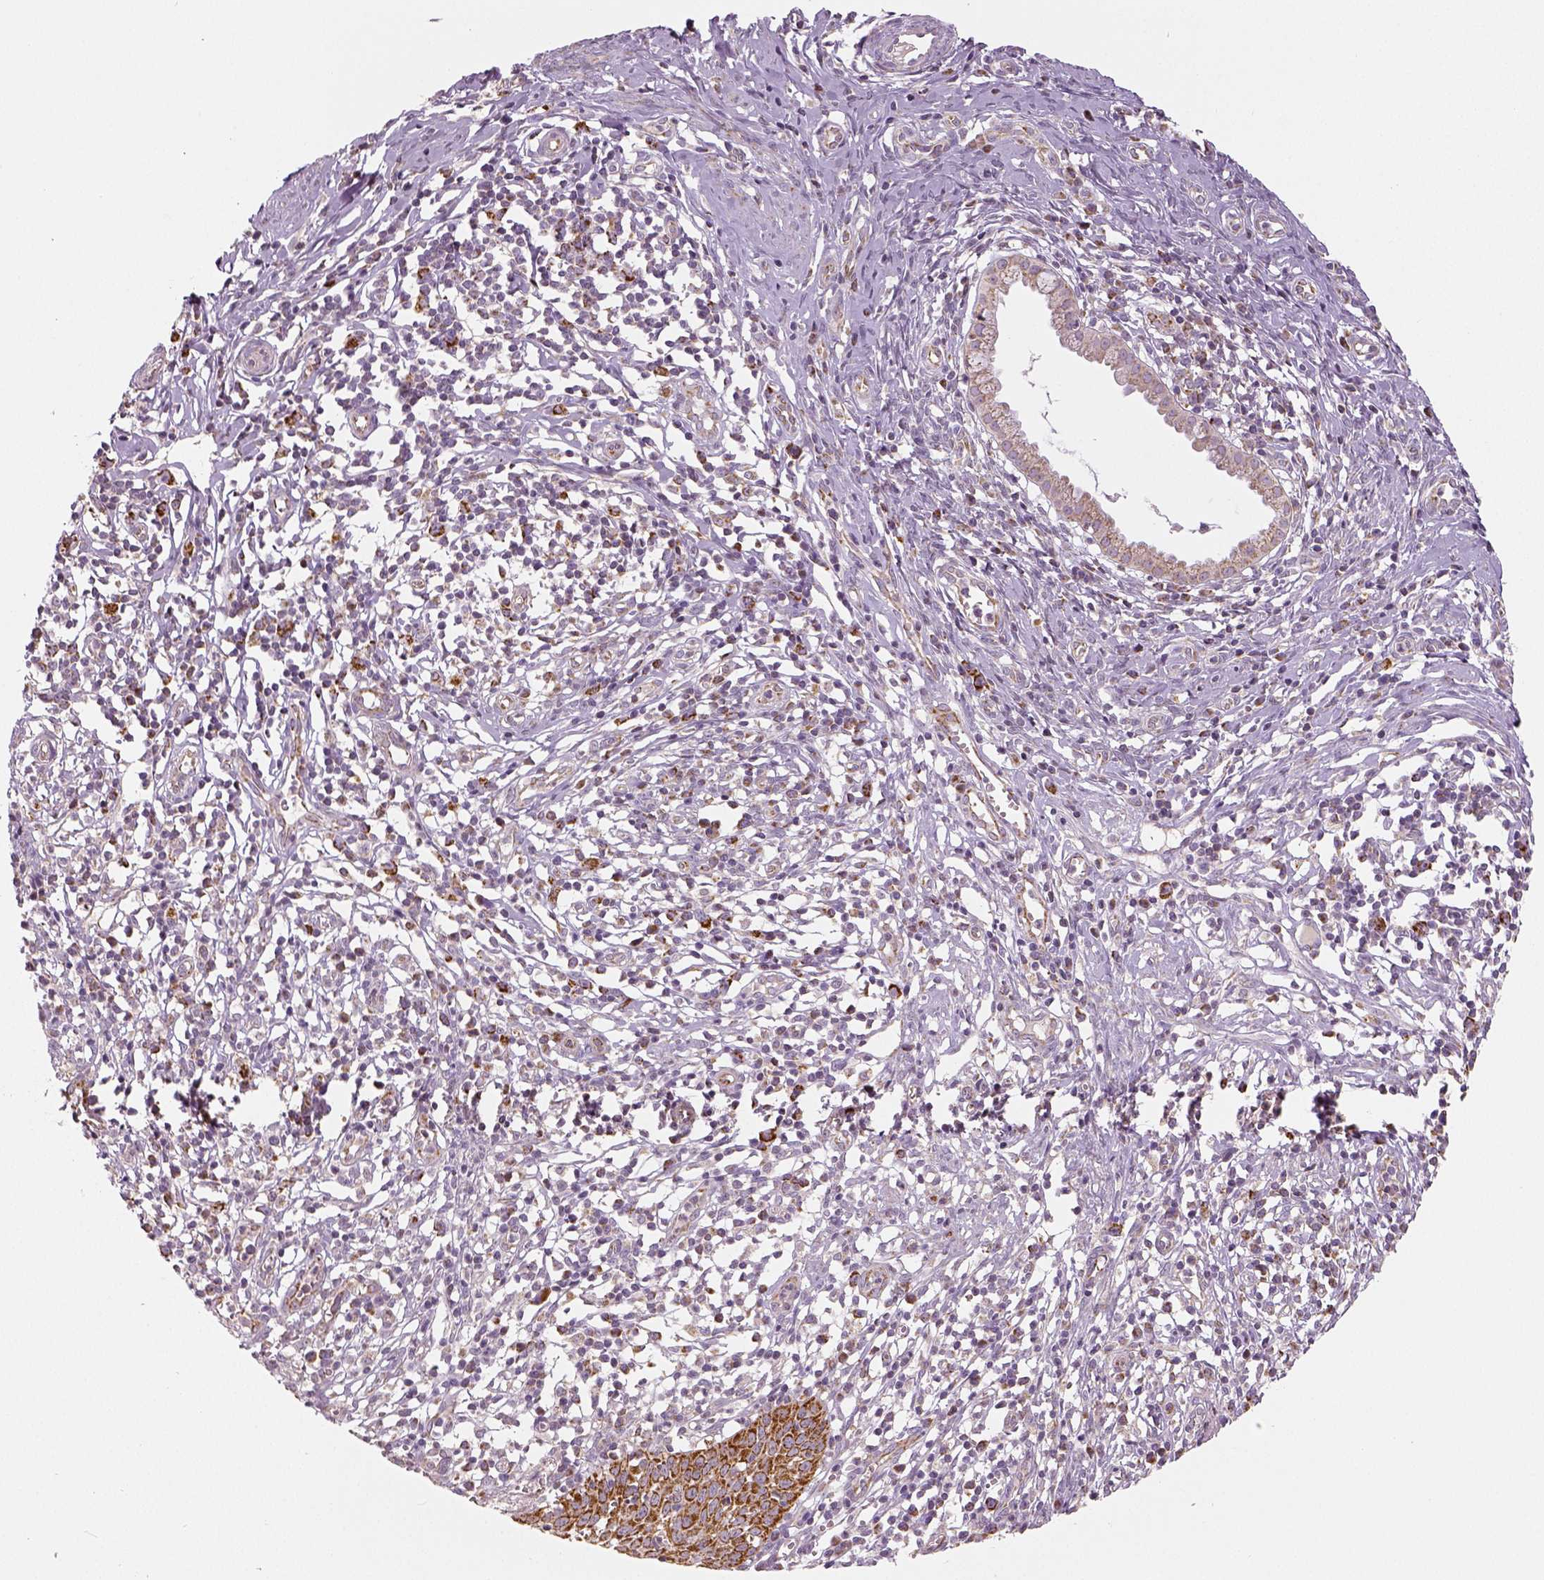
{"staining": {"intensity": "strong", "quantity": ">75%", "location": "cytoplasmic/membranous"}, "tissue": "cervical cancer", "cell_type": "Tumor cells", "image_type": "cancer", "snomed": [{"axis": "morphology", "description": "Squamous cell carcinoma, NOS"}, {"axis": "topography", "description": "Cervix"}], "caption": "Strong cytoplasmic/membranous staining for a protein is appreciated in about >75% of tumor cells of cervical squamous cell carcinoma using IHC.", "gene": "PGAM5", "patient": {"sex": "female", "age": 63}}